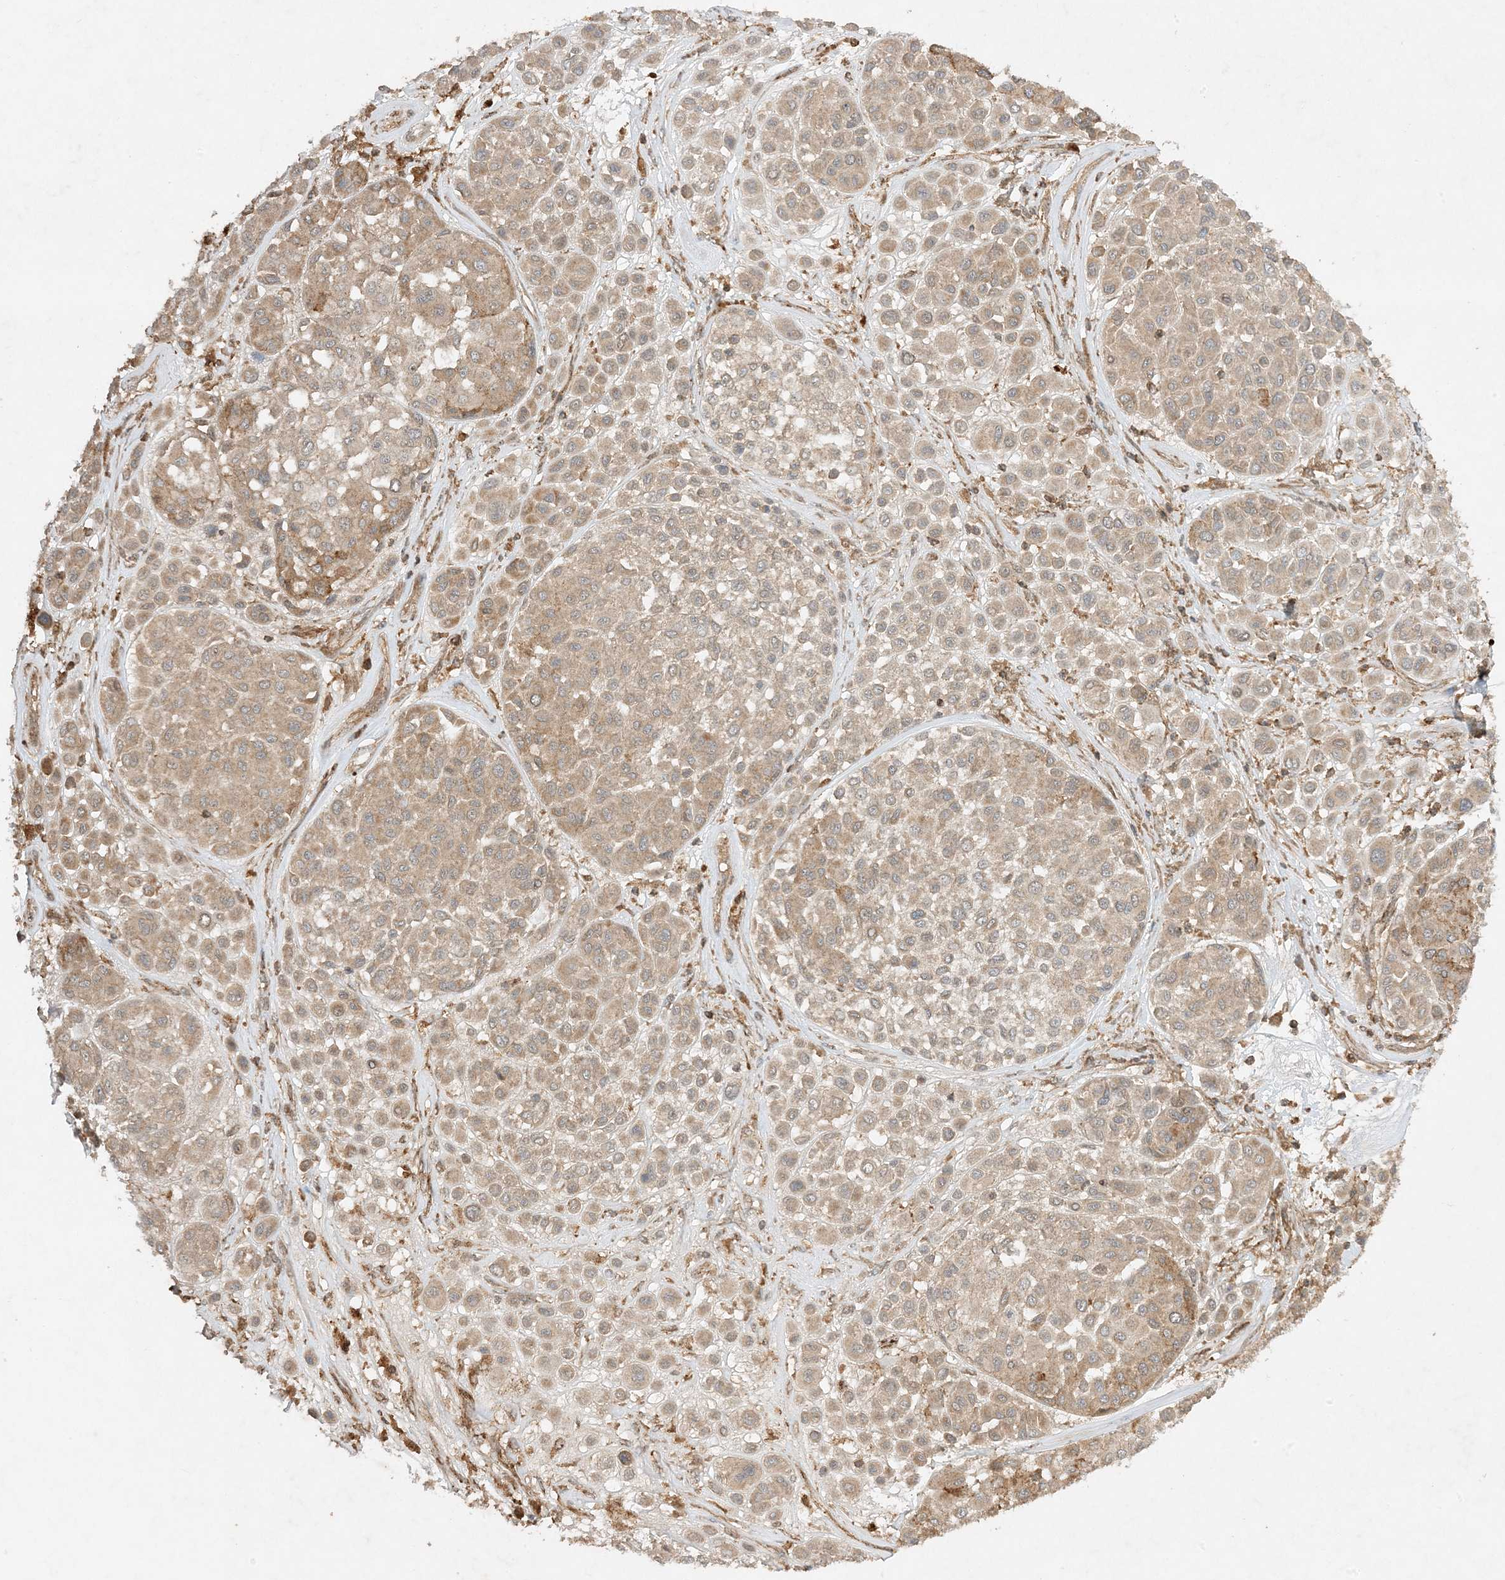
{"staining": {"intensity": "moderate", "quantity": ">75%", "location": "cytoplasmic/membranous"}, "tissue": "melanoma", "cell_type": "Tumor cells", "image_type": "cancer", "snomed": [{"axis": "morphology", "description": "Malignant melanoma, Metastatic site"}, {"axis": "topography", "description": "Soft tissue"}], "caption": "The histopathology image demonstrates immunohistochemical staining of melanoma. There is moderate cytoplasmic/membranous staining is identified in approximately >75% of tumor cells. (Brightfield microscopy of DAB IHC at high magnification).", "gene": "XRN1", "patient": {"sex": "male", "age": 41}}